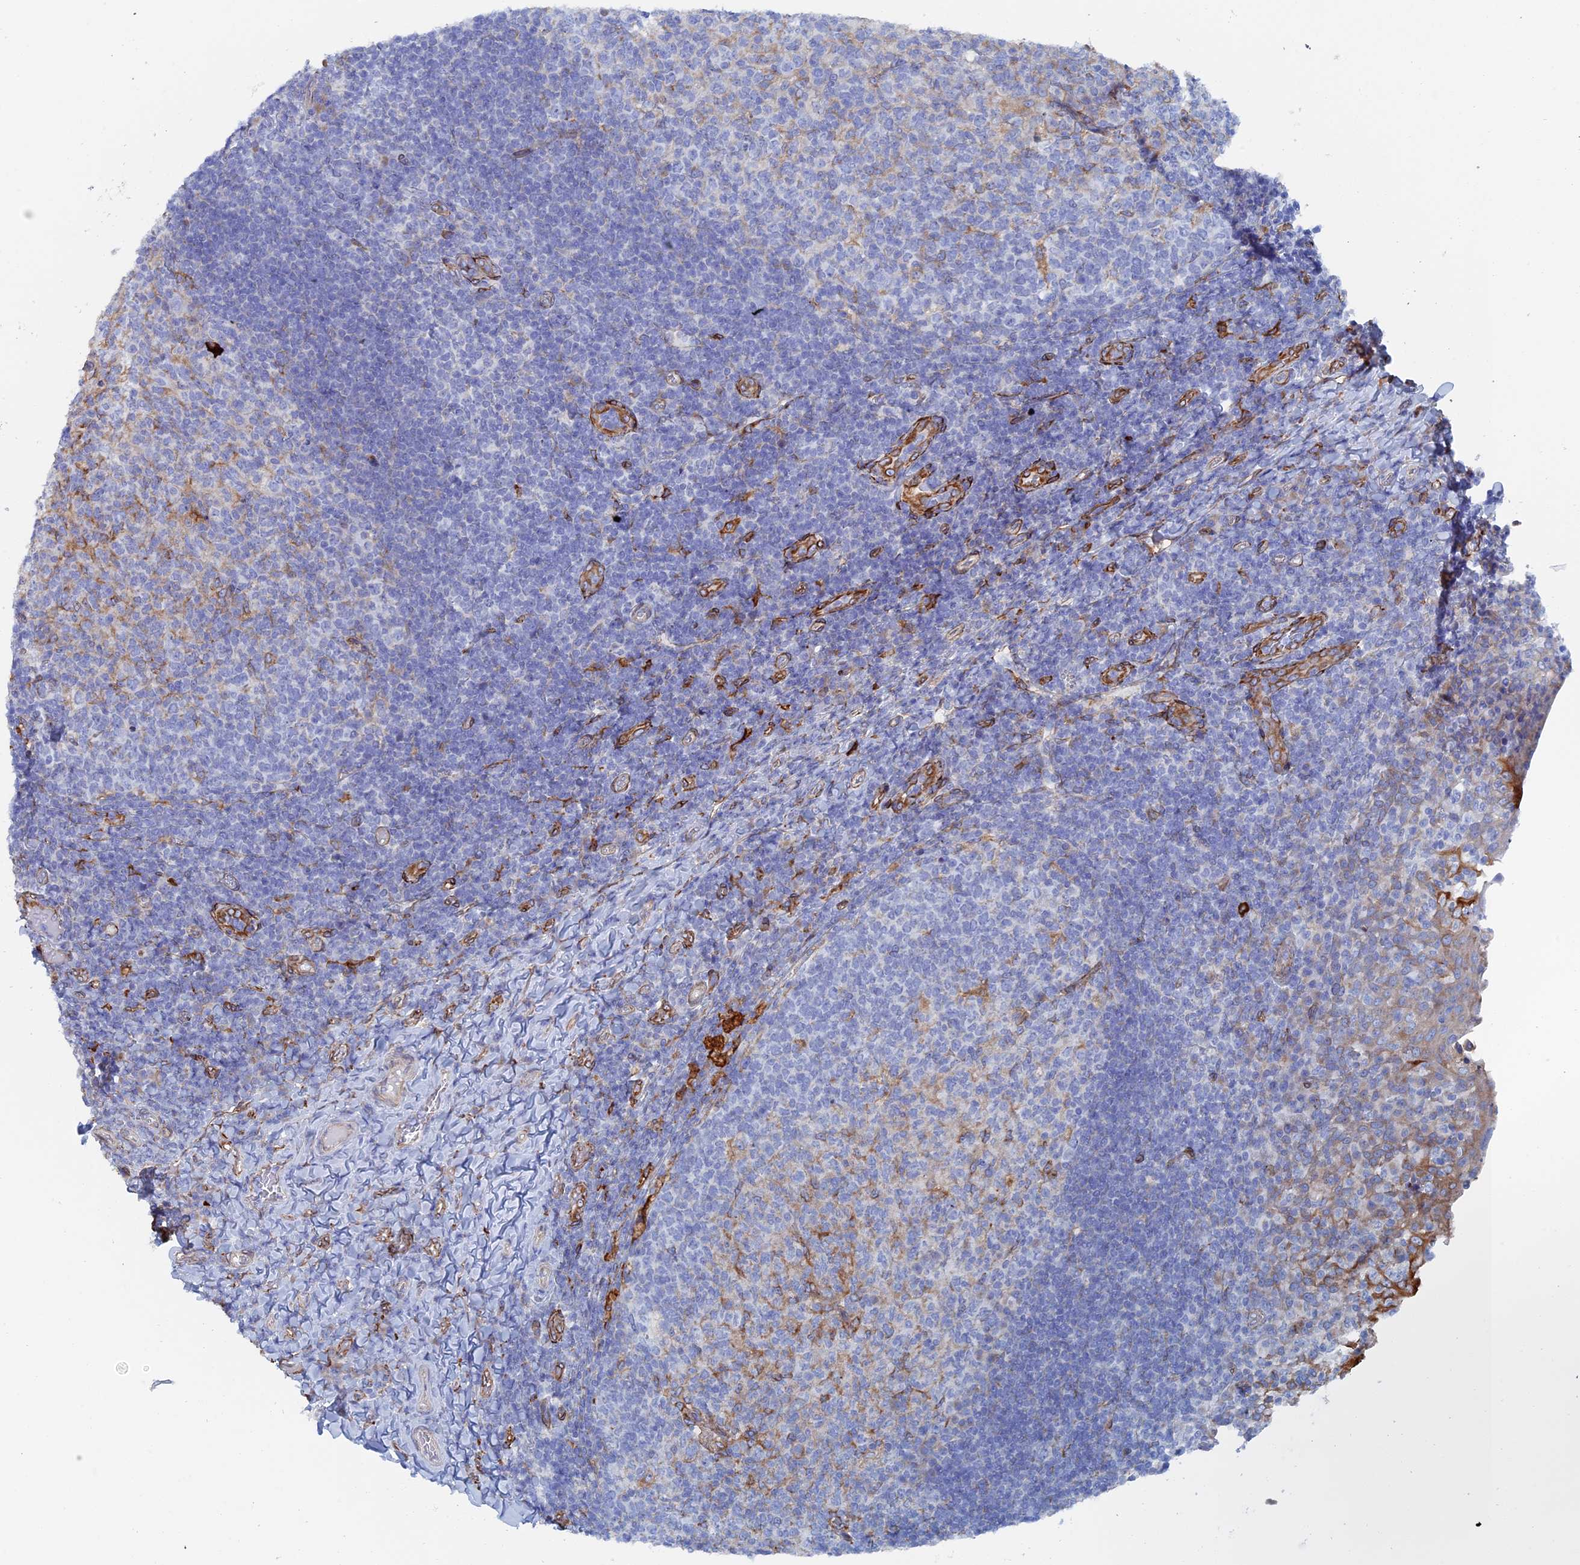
{"staining": {"intensity": "moderate", "quantity": "<25%", "location": "cytoplasmic/membranous"}, "tissue": "tonsil", "cell_type": "Germinal center cells", "image_type": "normal", "snomed": [{"axis": "morphology", "description": "Normal tissue, NOS"}, {"axis": "topography", "description": "Tonsil"}], "caption": "Tonsil stained with DAB (3,3'-diaminobenzidine) IHC displays low levels of moderate cytoplasmic/membranous expression in approximately <25% of germinal center cells. (DAB IHC with brightfield microscopy, high magnification).", "gene": "COG7", "patient": {"sex": "female", "age": 10}}